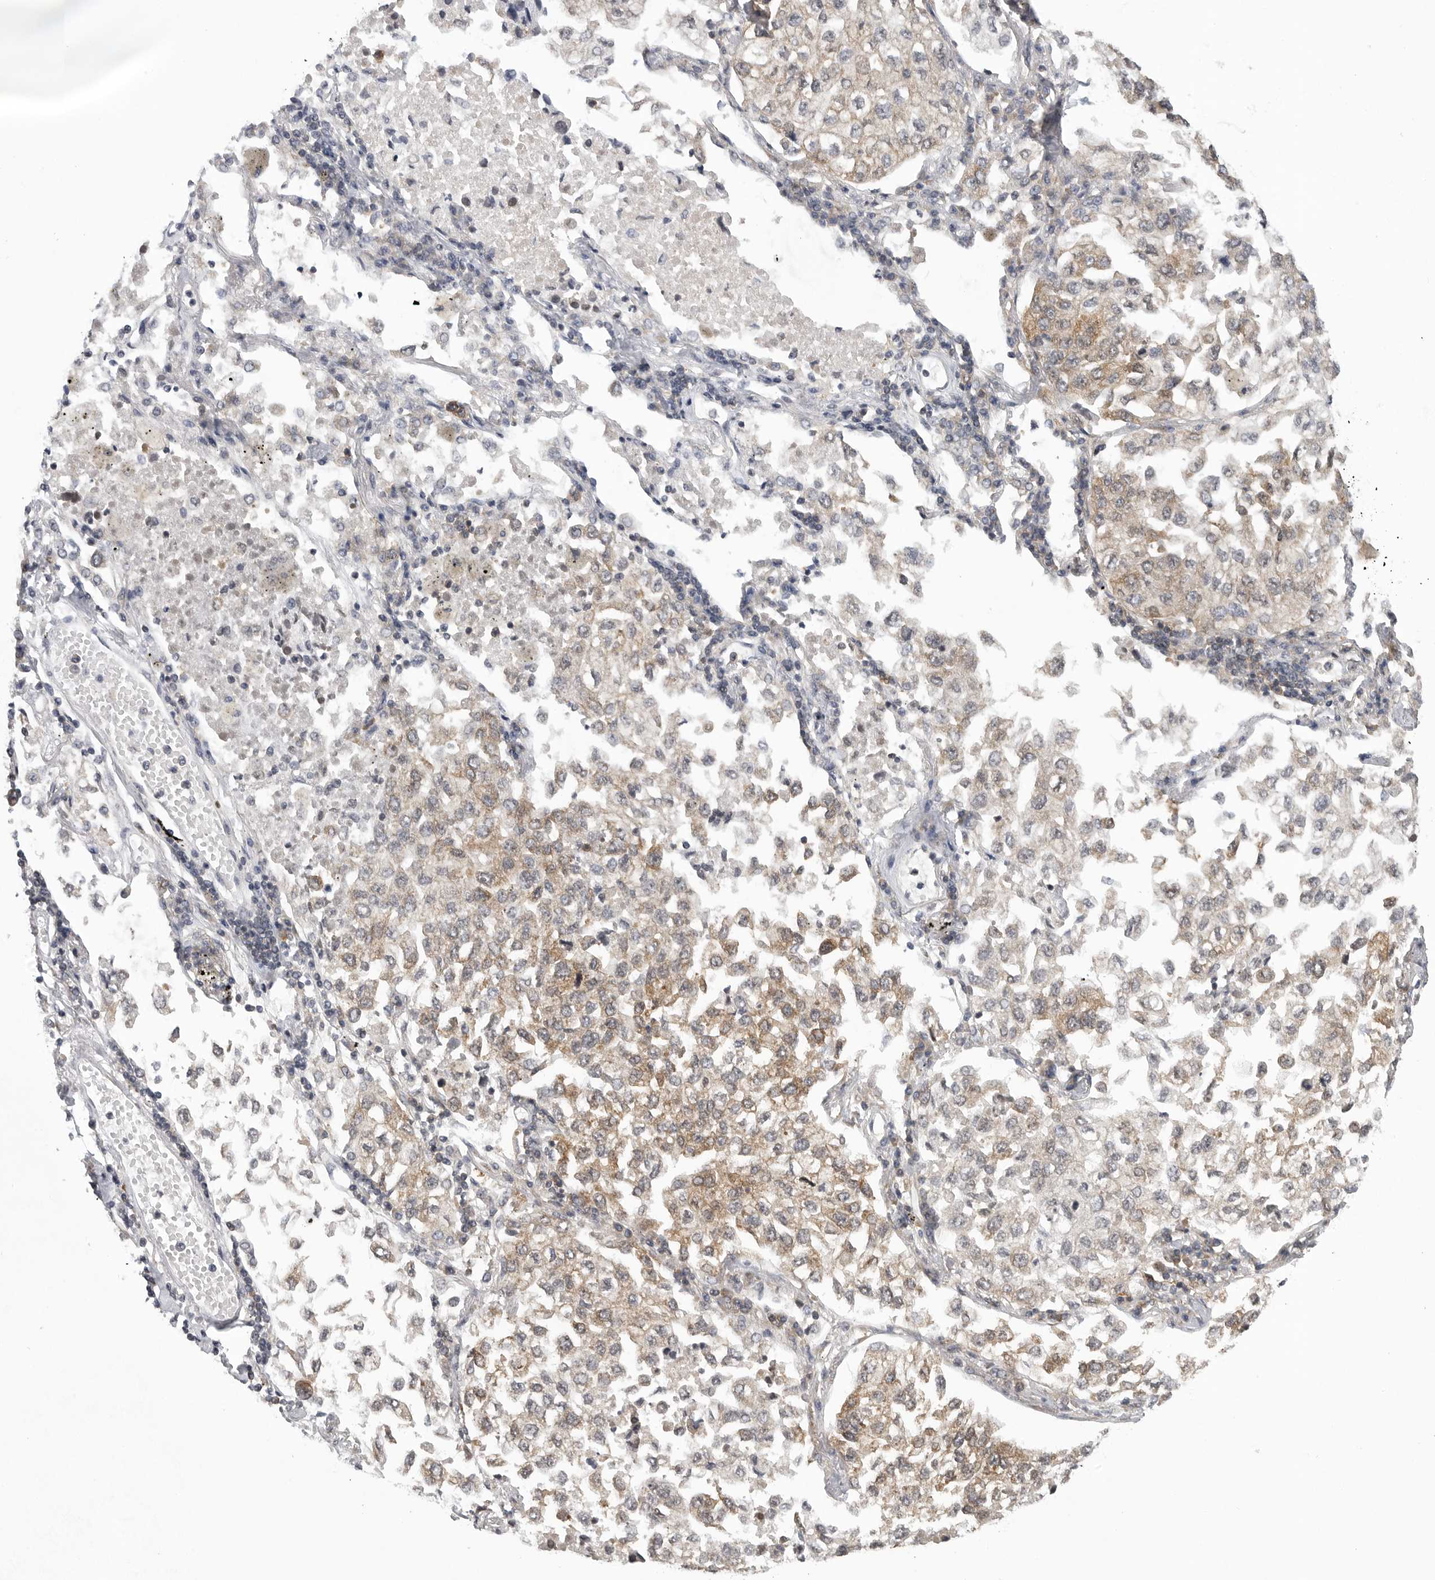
{"staining": {"intensity": "moderate", "quantity": ">75%", "location": "cytoplasmic/membranous"}, "tissue": "lung cancer", "cell_type": "Tumor cells", "image_type": "cancer", "snomed": [{"axis": "morphology", "description": "Adenocarcinoma, NOS"}, {"axis": "topography", "description": "Lung"}], "caption": "A medium amount of moderate cytoplasmic/membranous expression is seen in about >75% of tumor cells in adenocarcinoma (lung) tissue.", "gene": "CACYBP", "patient": {"sex": "male", "age": 63}}